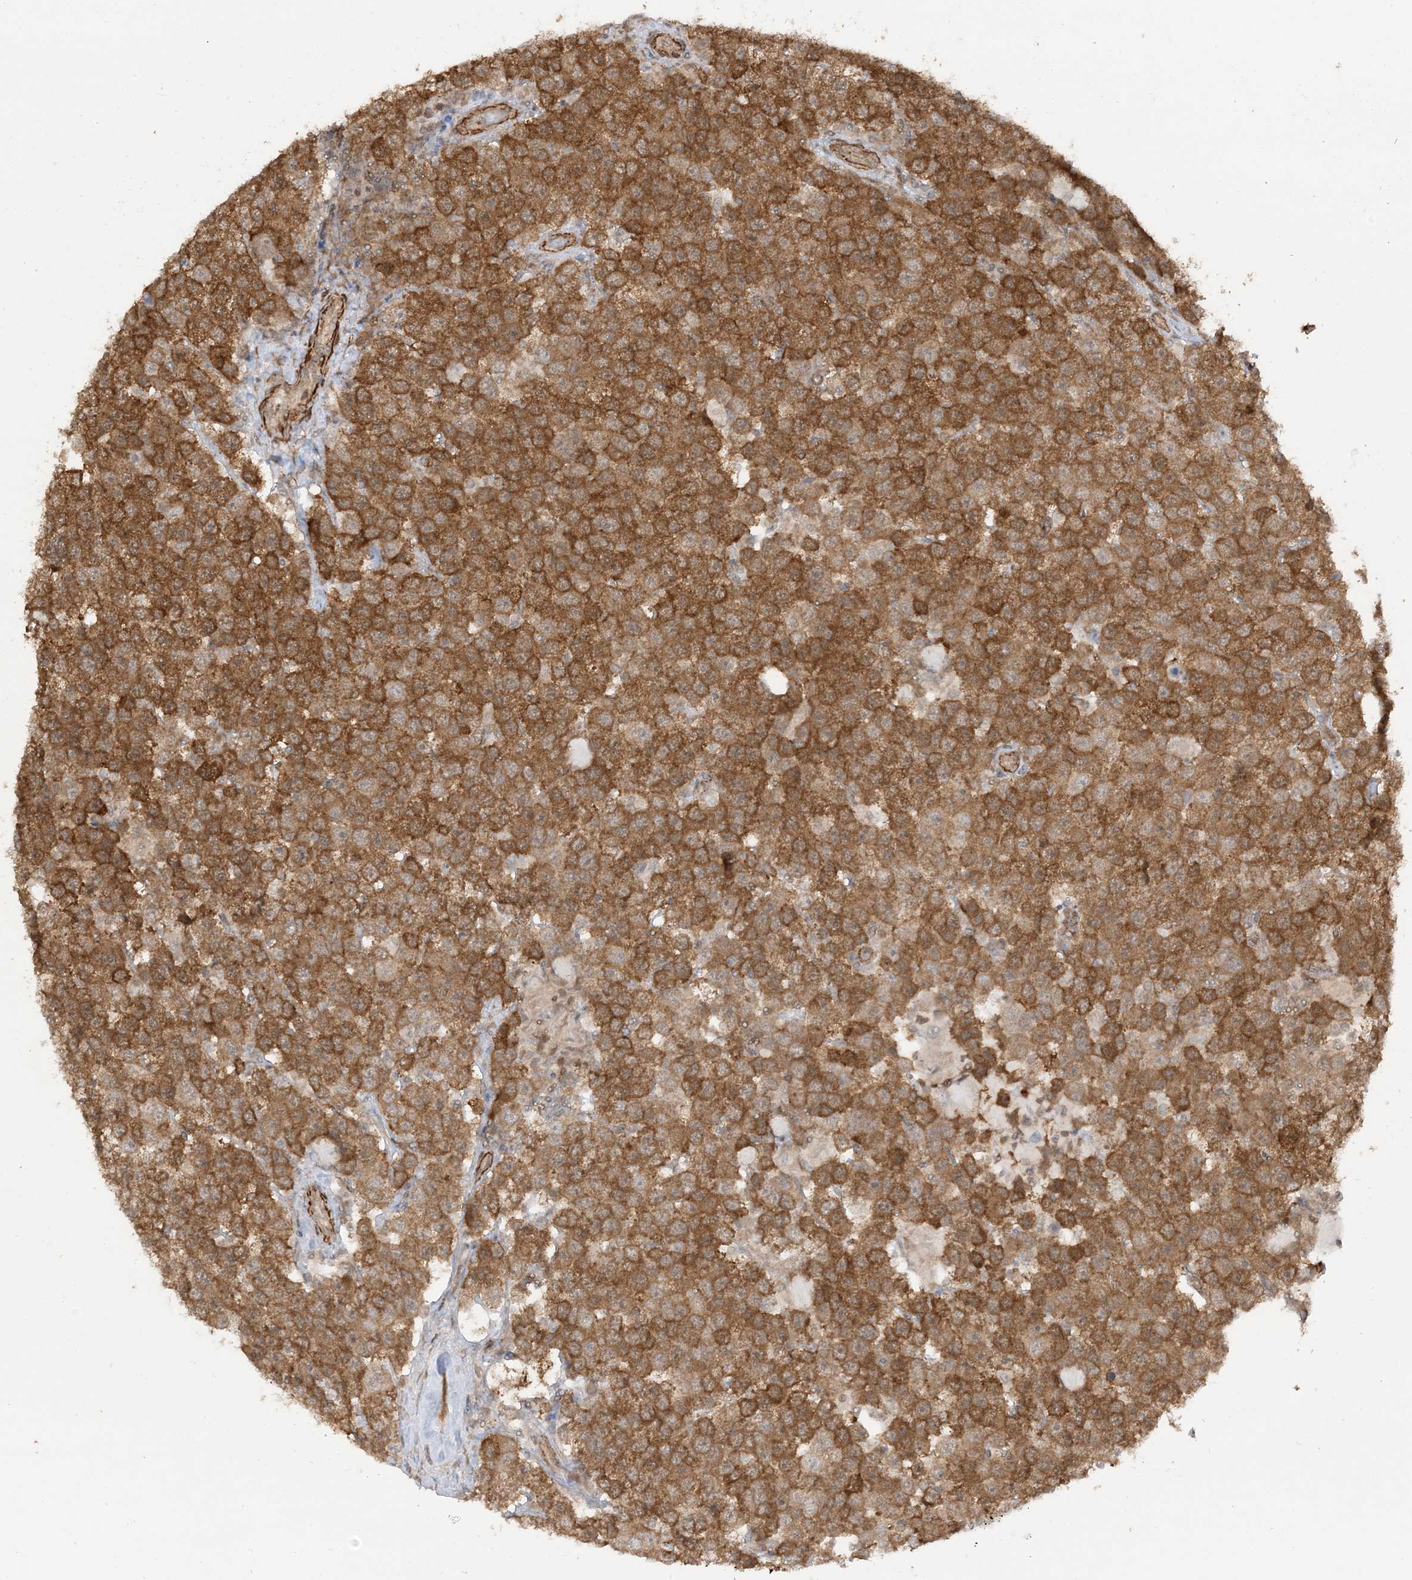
{"staining": {"intensity": "strong", "quantity": ">75%", "location": "cytoplasmic/membranous"}, "tissue": "testis cancer", "cell_type": "Tumor cells", "image_type": "cancer", "snomed": [{"axis": "morphology", "description": "Seminoma, NOS"}, {"axis": "topography", "description": "Testis"}], "caption": "Human seminoma (testis) stained for a protein (brown) exhibits strong cytoplasmic/membranous positive positivity in about >75% of tumor cells.", "gene": "TBCC", "patient": {"sex": "male", "age": 28}}